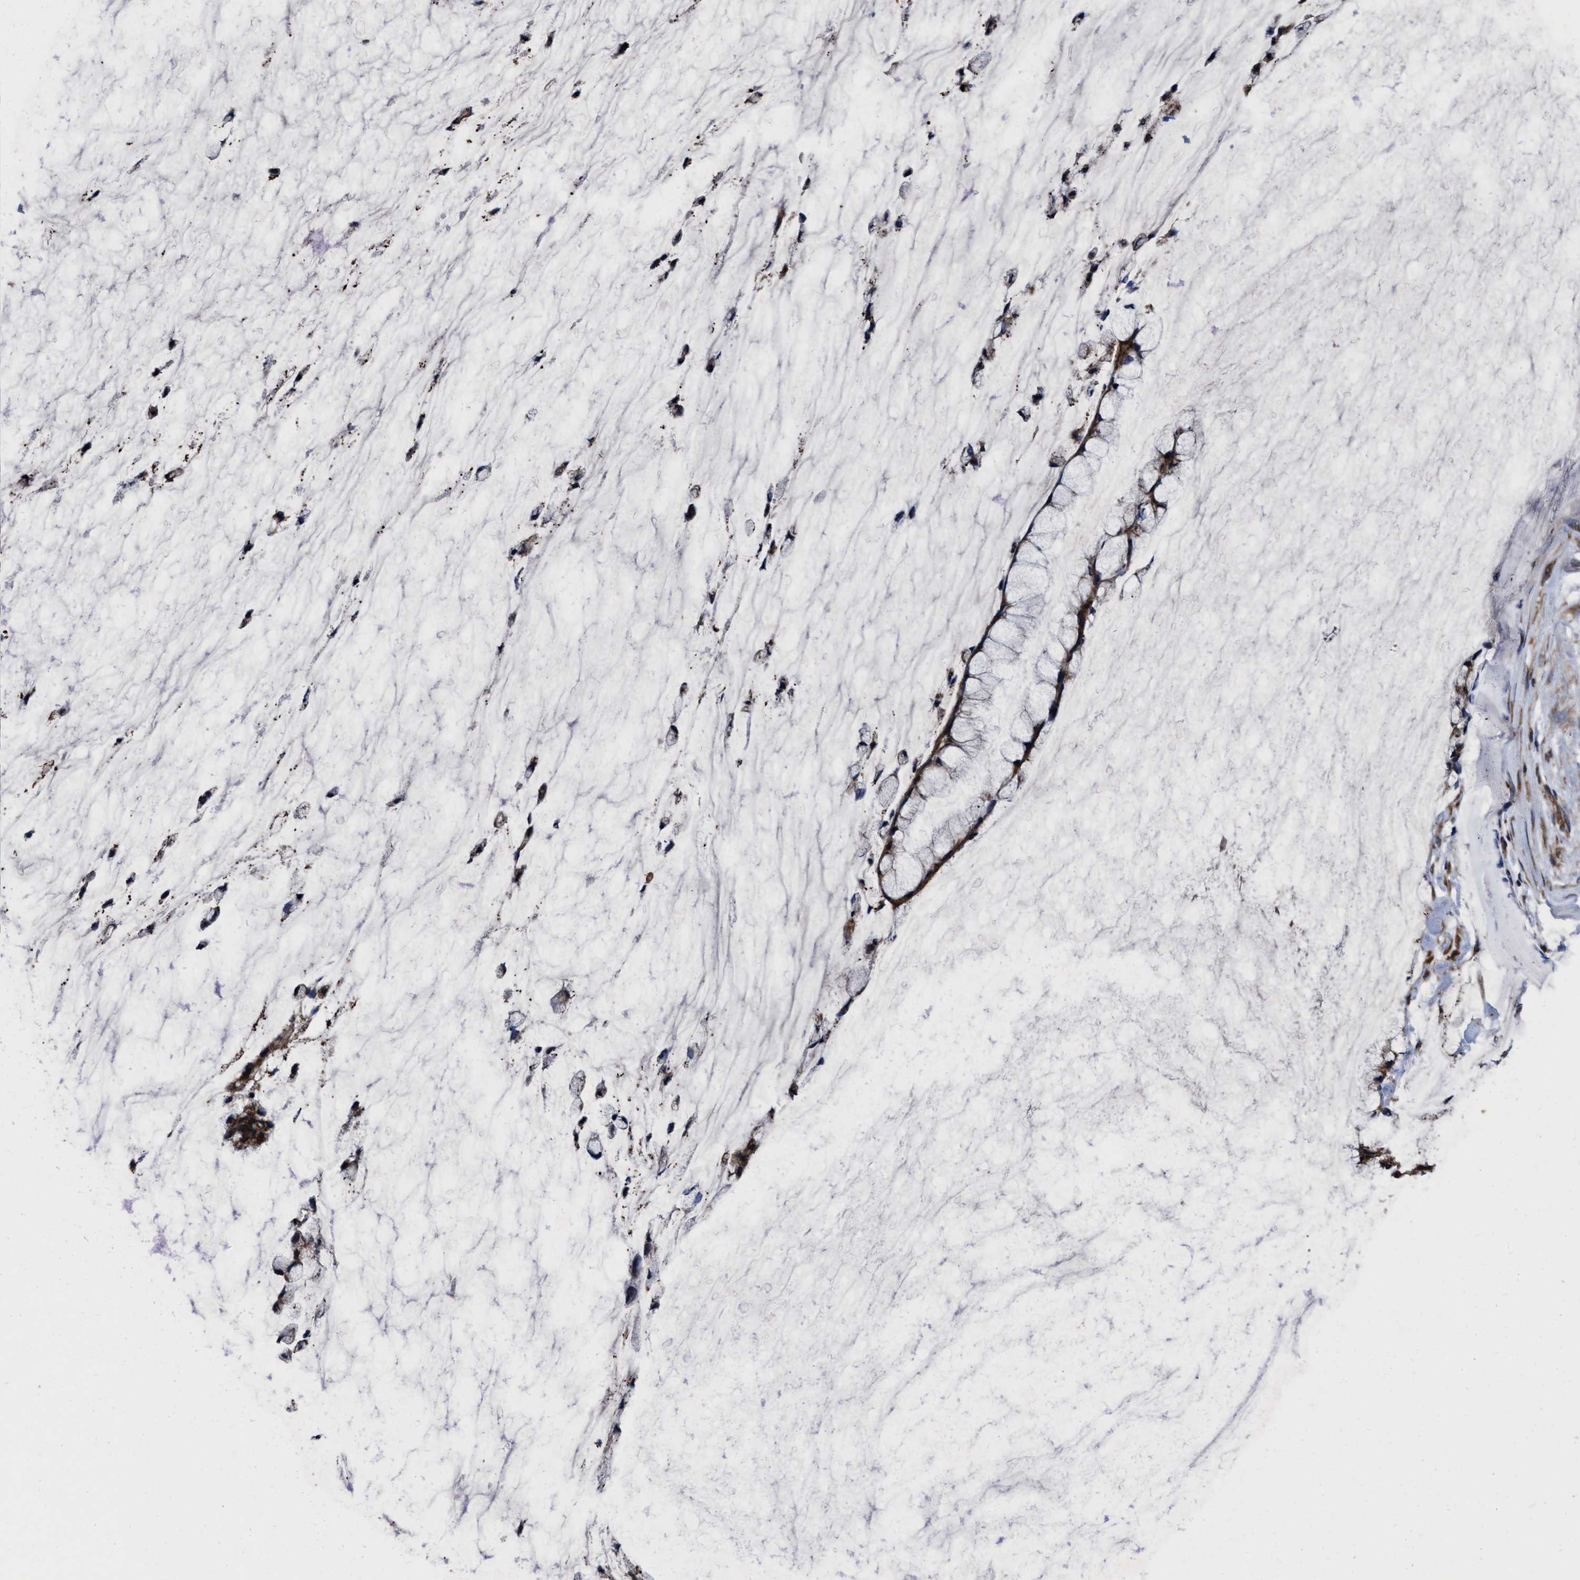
{"staining": {"intensity": "moderate", "quantity": ">75%", "location": "cytoplasmic/membranous"}, "tissue": "ovarian cancer", "cell_type": "Tumor cells", "image_type": "cancer", "snomed": [{"axis": "morphology", "description": "Cystadenocarcinoma, mucinous, NOS"}, {"axis": "topography", "description": "Ovary"}], "caption": "Immunohistochemical staining of mucinous cystadenocarcinoma (ovarian) shows medium levels of moderate cytoplasmic/membranous protein positivity in approximately >75% of tumor cells.", "gene": "MRPL50", "patient": {"sex": "female", "age": 39}}